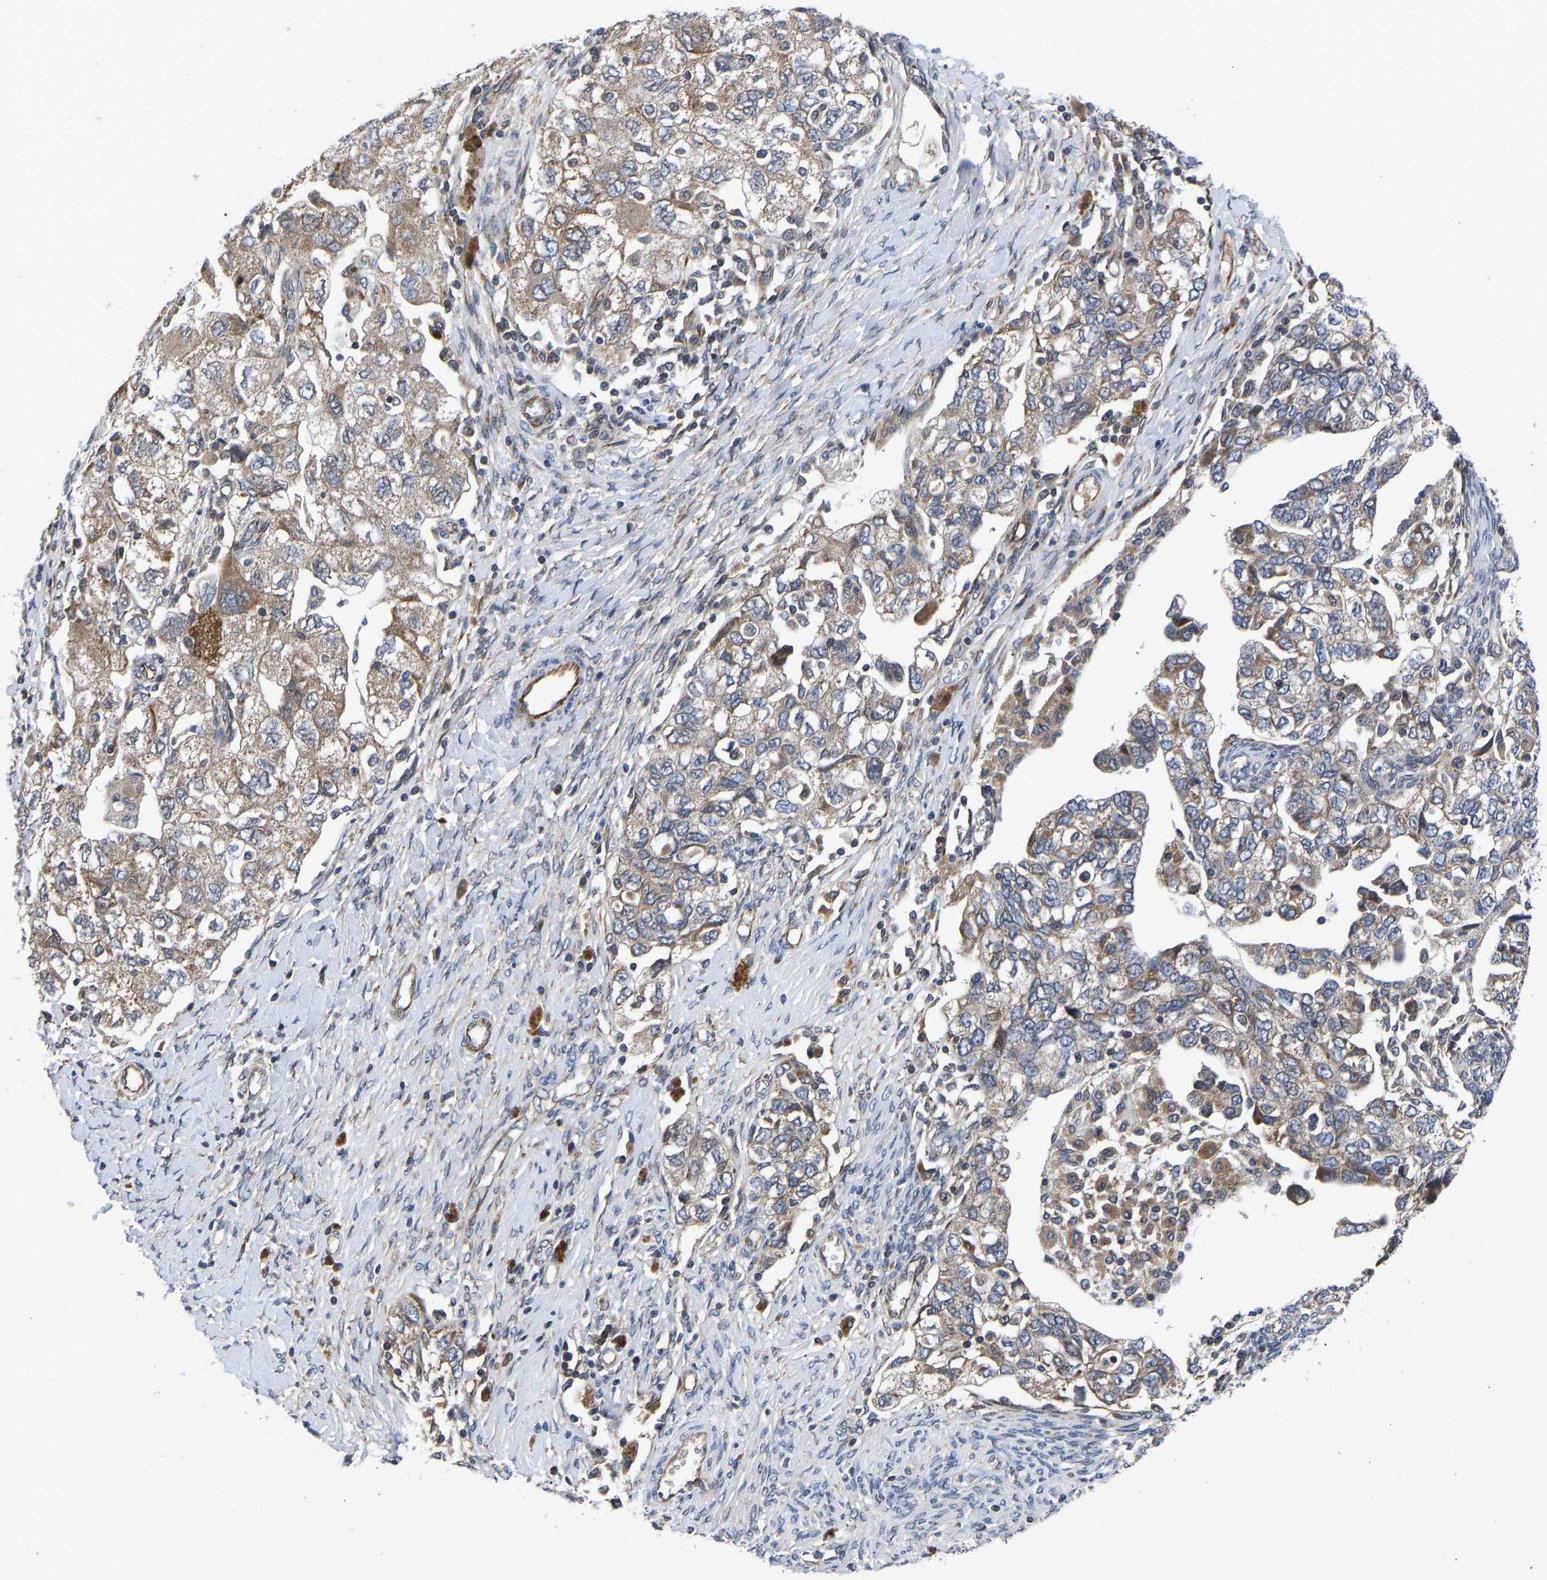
{"staining": {"intensity": "weak", "quantity": ">75%", "location": "cytoplasmic/membranous"}, "tissue": "ovarian cancer", "cell_type": "Tumor cells", "image_type": "cancer", "snomed": [{"axis": "morphology", "description": "Carcinoma, NOS"}, {"axis": "morphology", "description": "Cystadenocarcinoma, serous, NOS"}, {"axis": "topography", "description": "Ovary"}], "caption": "Protein expression by immunohistochemistry displays weak cytoplasmic/membranous staining in approximately >75% of tumor cells in ovarian cancer.", "gene": "FRRS1", "patient": {"sex": "female", "age": 69}}